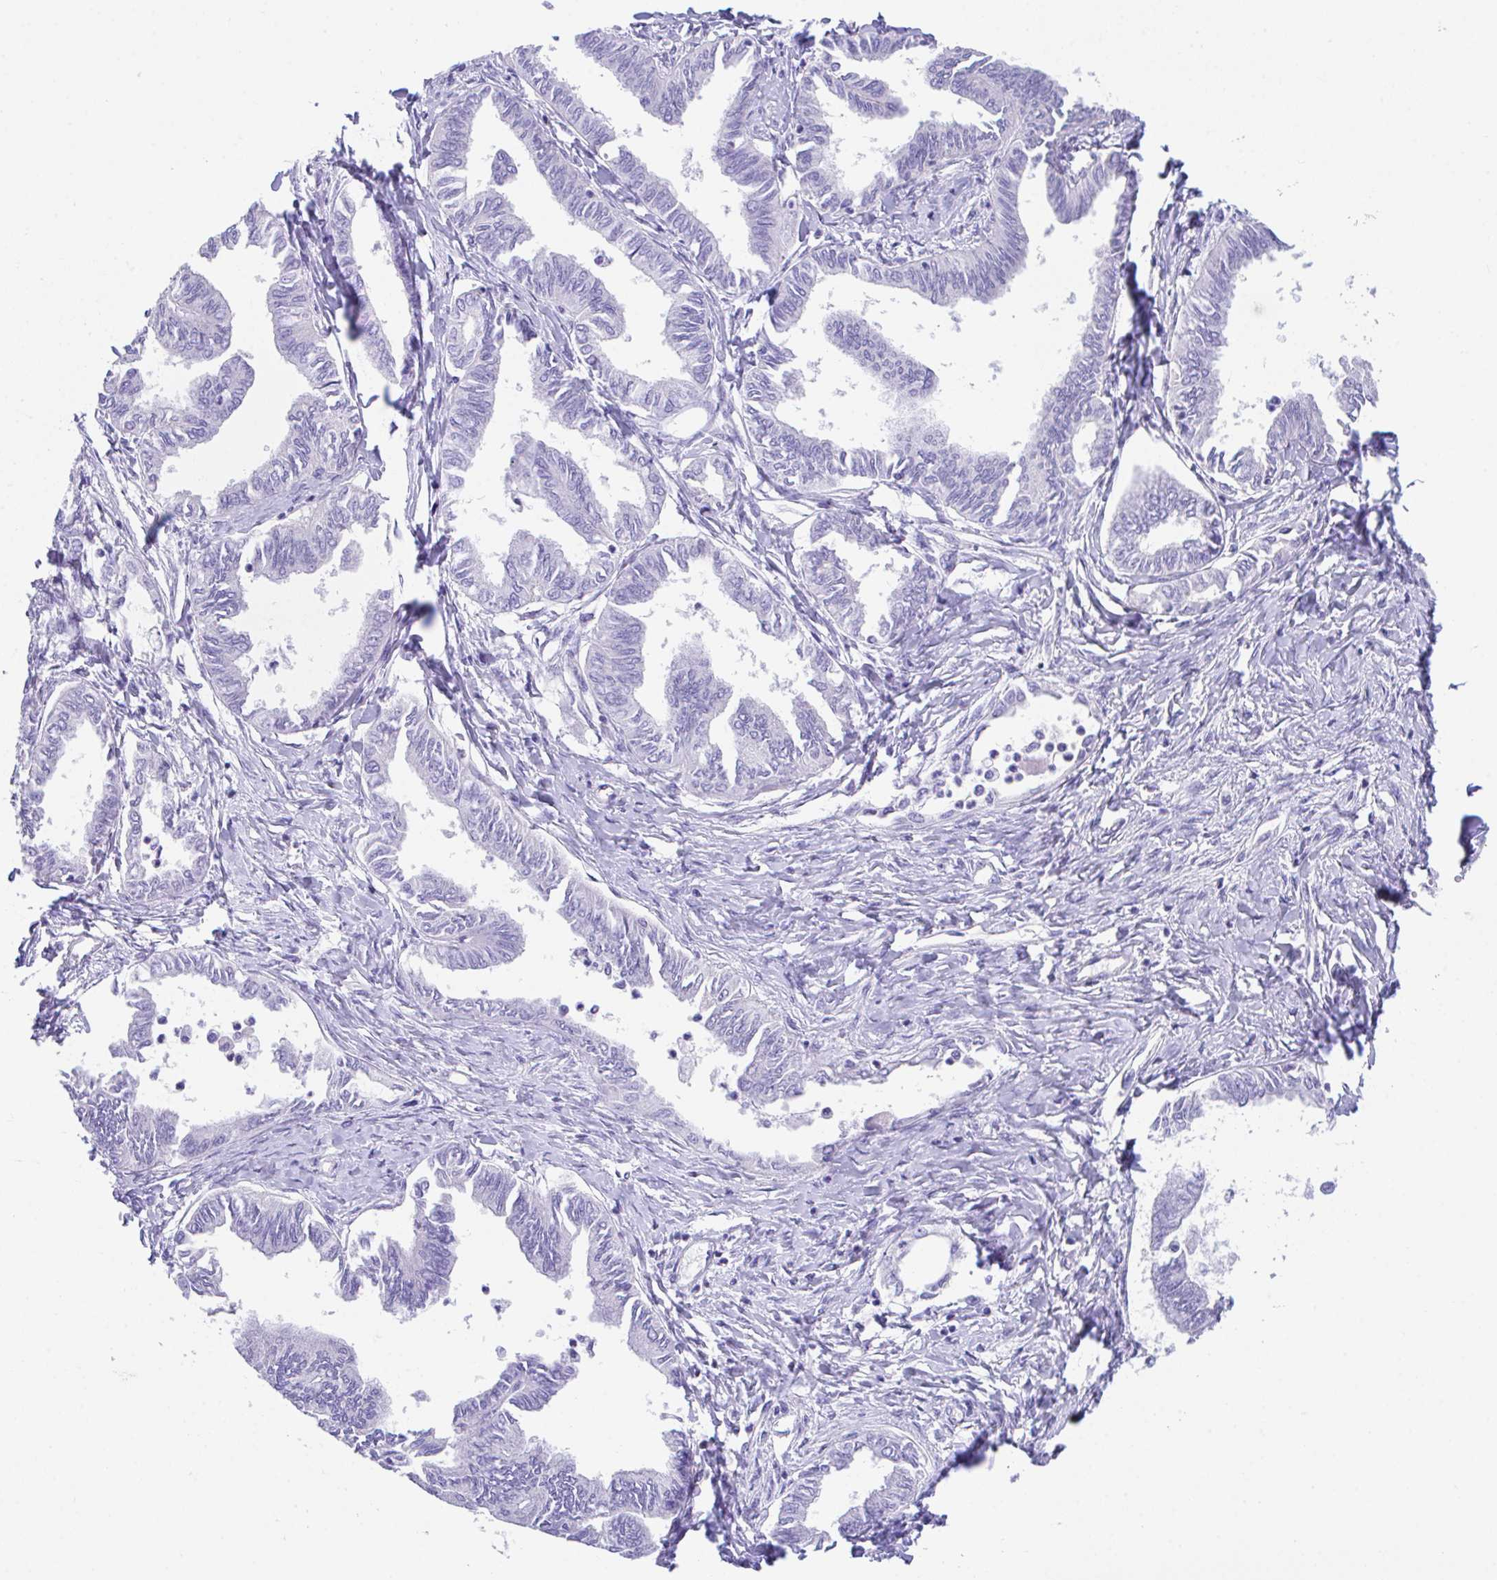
{"staining": {"intensity": "negative", "quantity": "none", "location": "none"}, "tissue": "ovarian cancer", "cell_type": "Tumor cells", "image_type": "cancer", "snomed": [{"axis": "morphology", "description": "Carcinoma, endometroid"}, {"axis": "topography", "description": "Ovary"}], "caption": "Tumor cells show no significant protein staining in ovarian endometroid carcinoma.", "gene": "SLC16A6", "patient": {"sex": "female", "age": 70}}